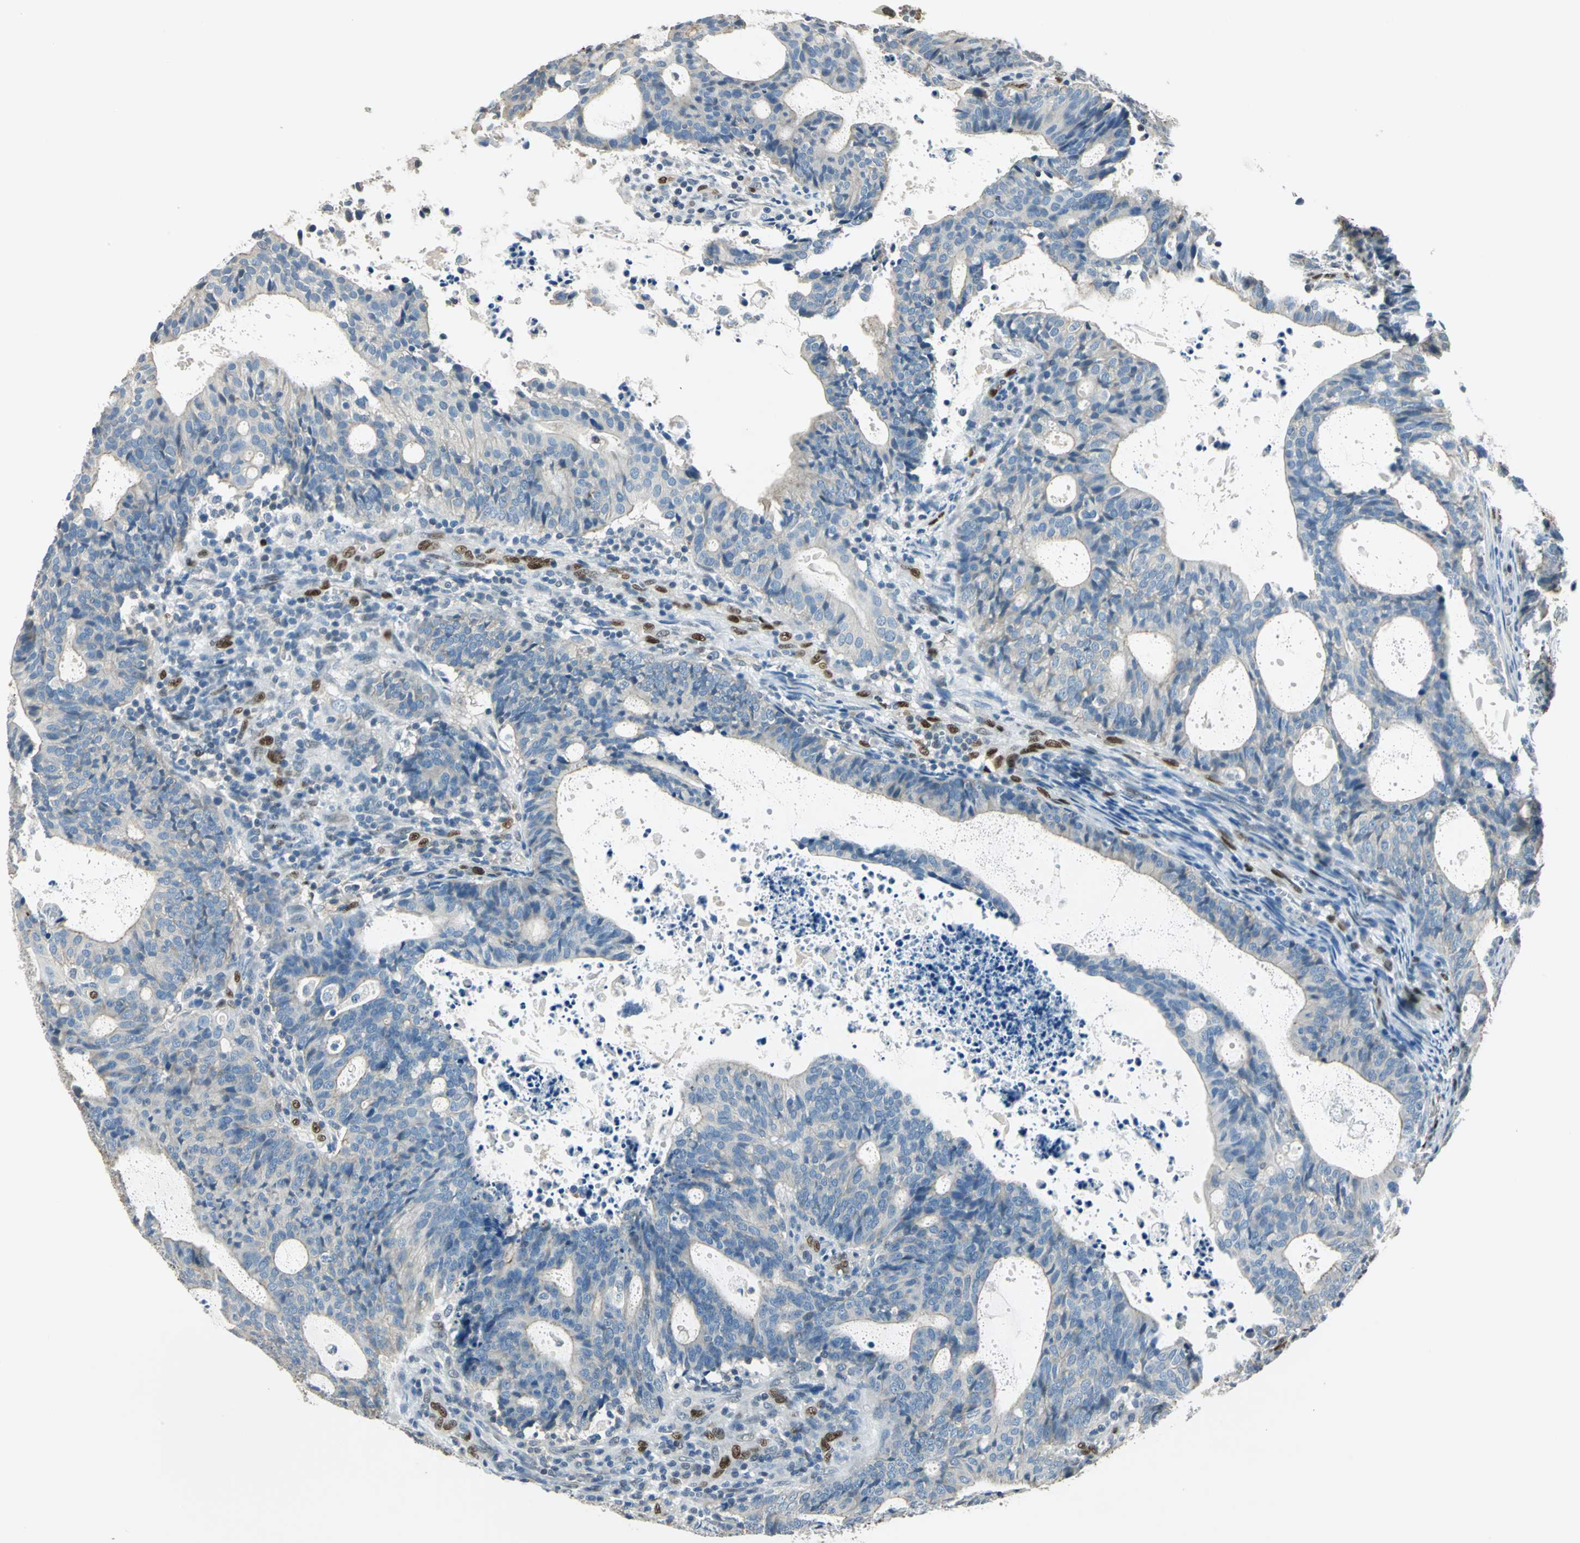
{"staining": {"intensity": "weak", "quantity": "25%-75%", "location": "cytoplasmic/membranous"}, "tissue": "endometrial cancer", "cell_type": "Tumor cells", "image_type": "cancer", "snomed": [{"axis": "morphology", "description": "Adenocarcinoma, NOS"}, {"axis": "topography", "description": "Uterus"}], "caption": "Protein staining demonstrates weak cytoplasmic/membranous expression in about 25%-75% of tumor cells in endometrial adenocarcinoma.", "gene": "NFIA", "patient": {"sex": "female", "age": 83}}